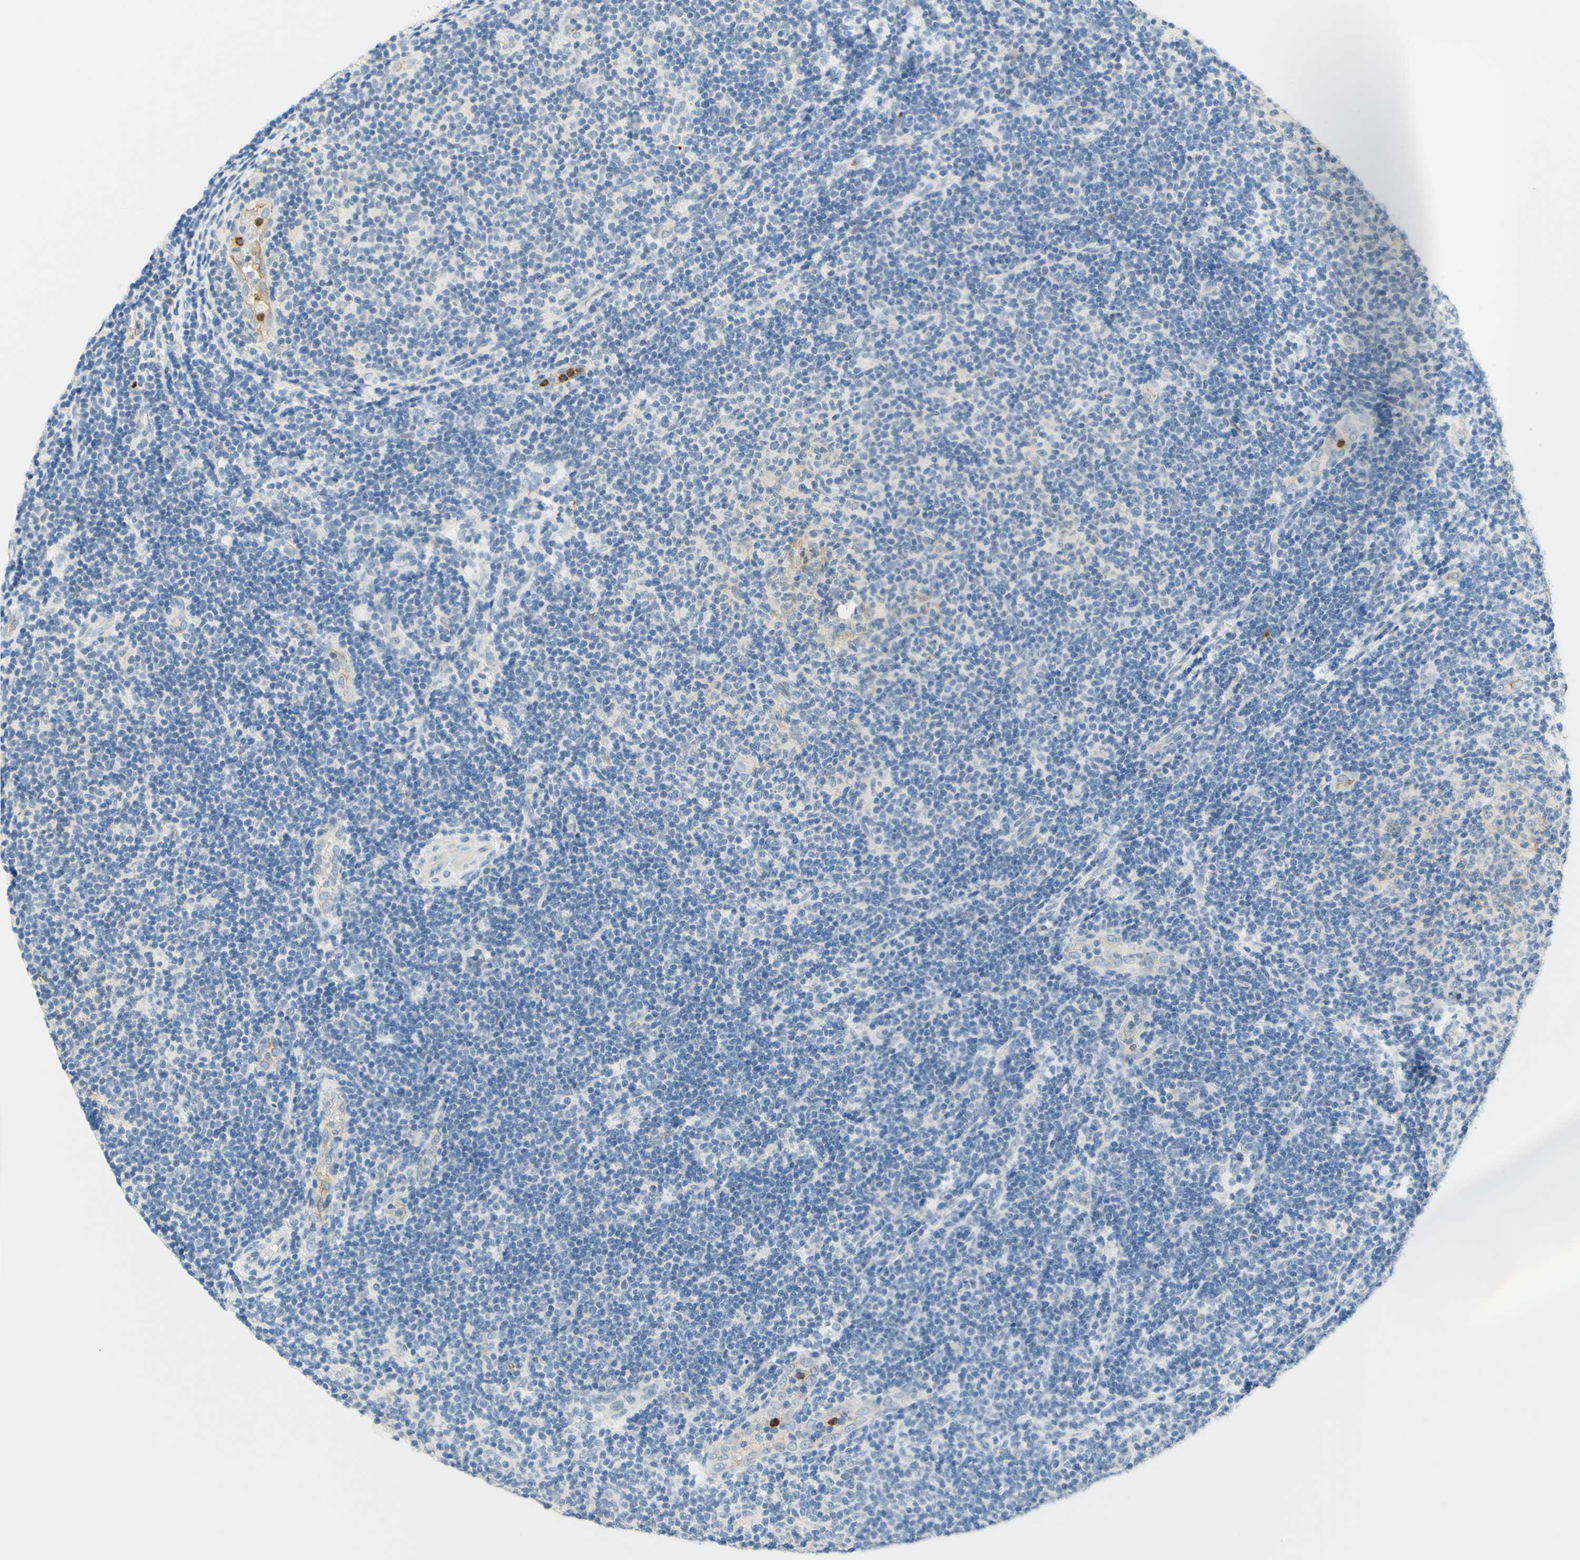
{"staining": {"intensity": "negative", "quantity": "none", "location": "none"}, "tissue": "lymphoma", "cell_type": "Tumor cells", "image_type": "cancer", "snomed": [{"axis": "morphology", "description": "Malignant lymphoma, non-Hodgkin's type, Low grade"}, {"axis": "topography", "description": "Lymph node"}], "caption": "High power microscopy histopathology image of an immunohistochemistry micrograph of lymphoma, revealing no significant staining in tumor cells.", "gene": "TREM2", "patient": {"sex": "male", "age": 83}}